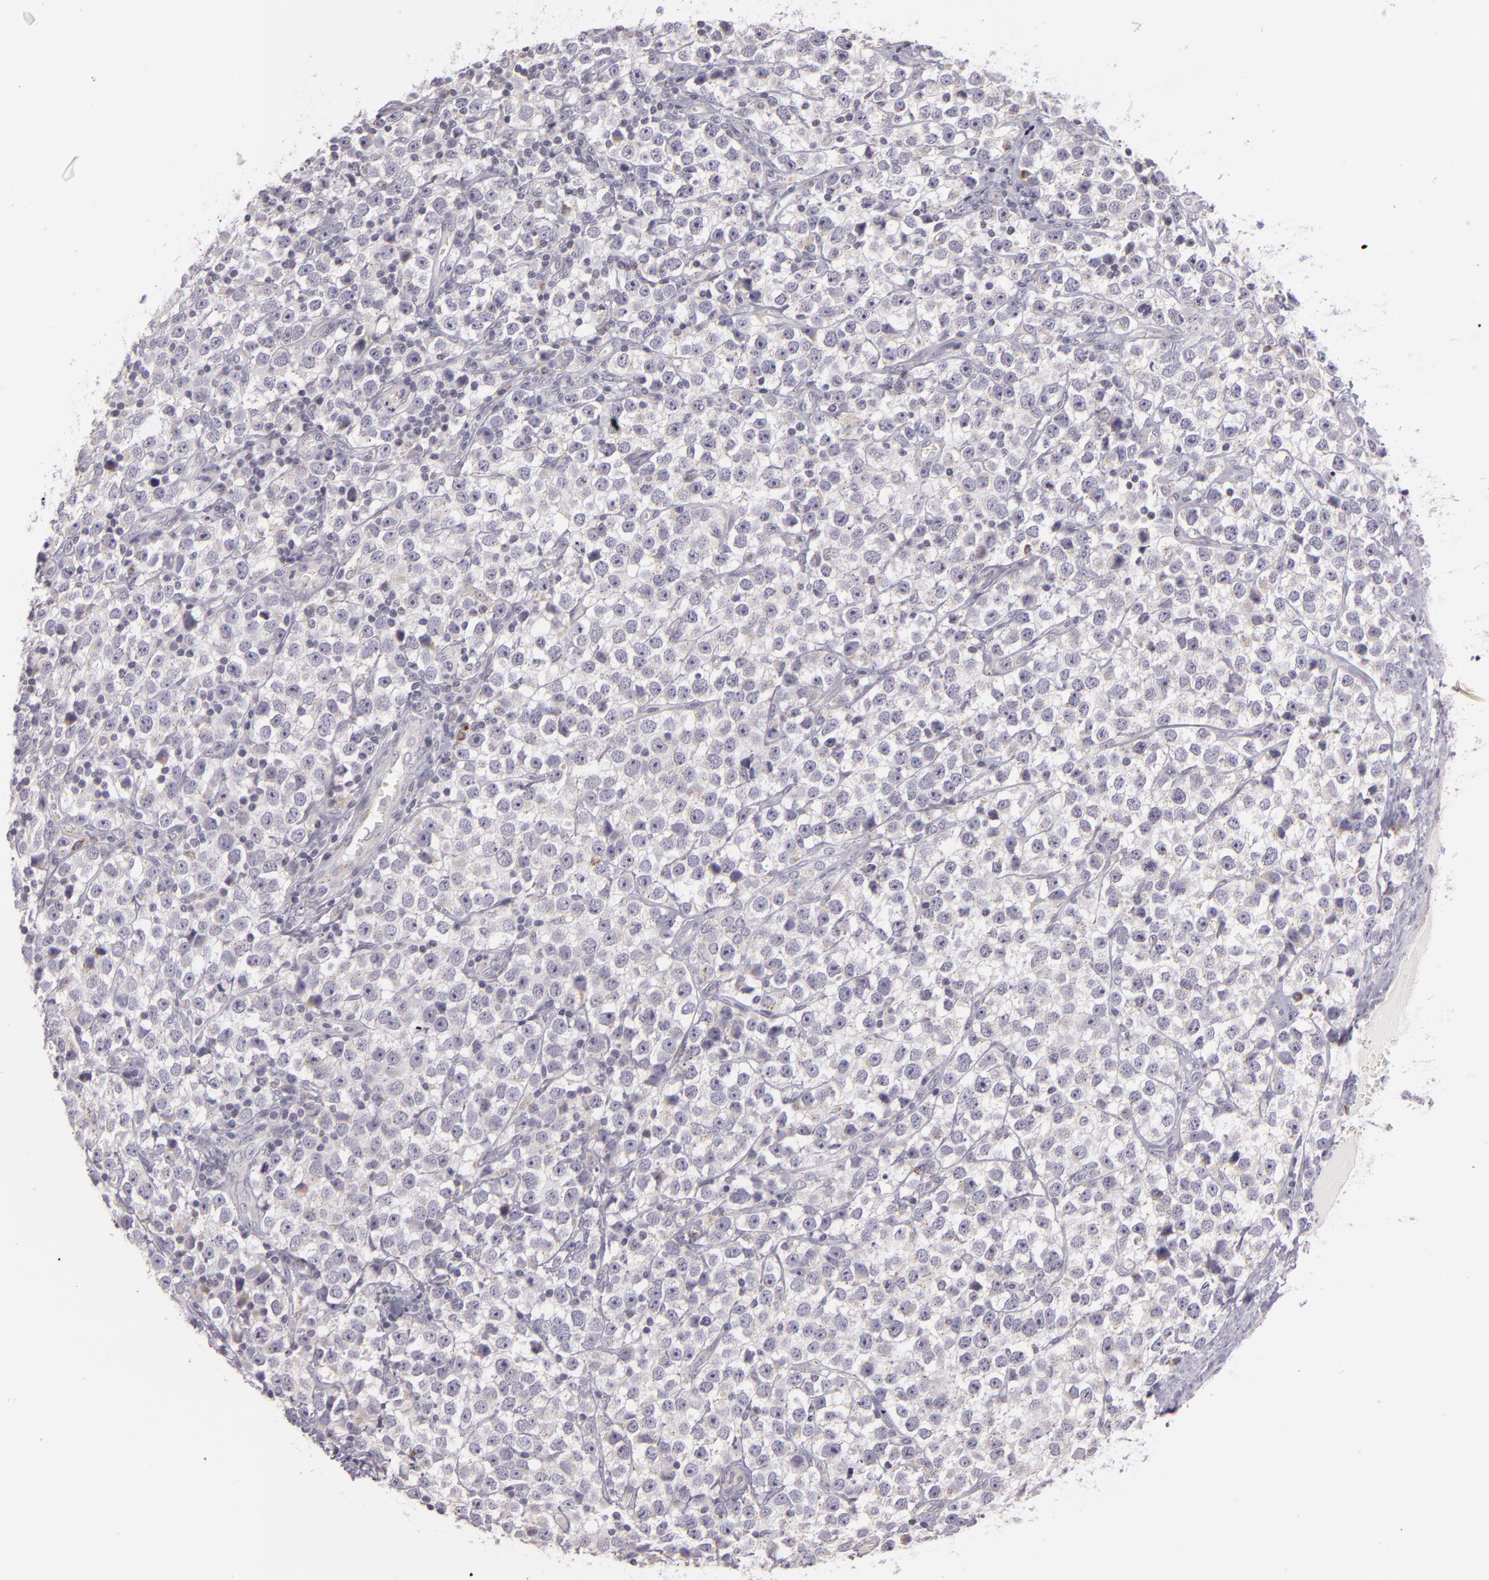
{"staining": {"intensity": "negative", "quantity": "none", "location": "none"}, "tissue": "testis cancer", "cell_type": "Tumor cells", "image_type": "cancer", "snomed": [{"axis": "morphology", "description": "Seminoma, NOS"}, {"axis": "topography", "description": "Testis"}], "caption": "This is an IHC photomicrograph of testis seminoma. There is no expression in tumor cells.", "gene": "CILK1", "patient": {"sex": "male", "age": 25}}